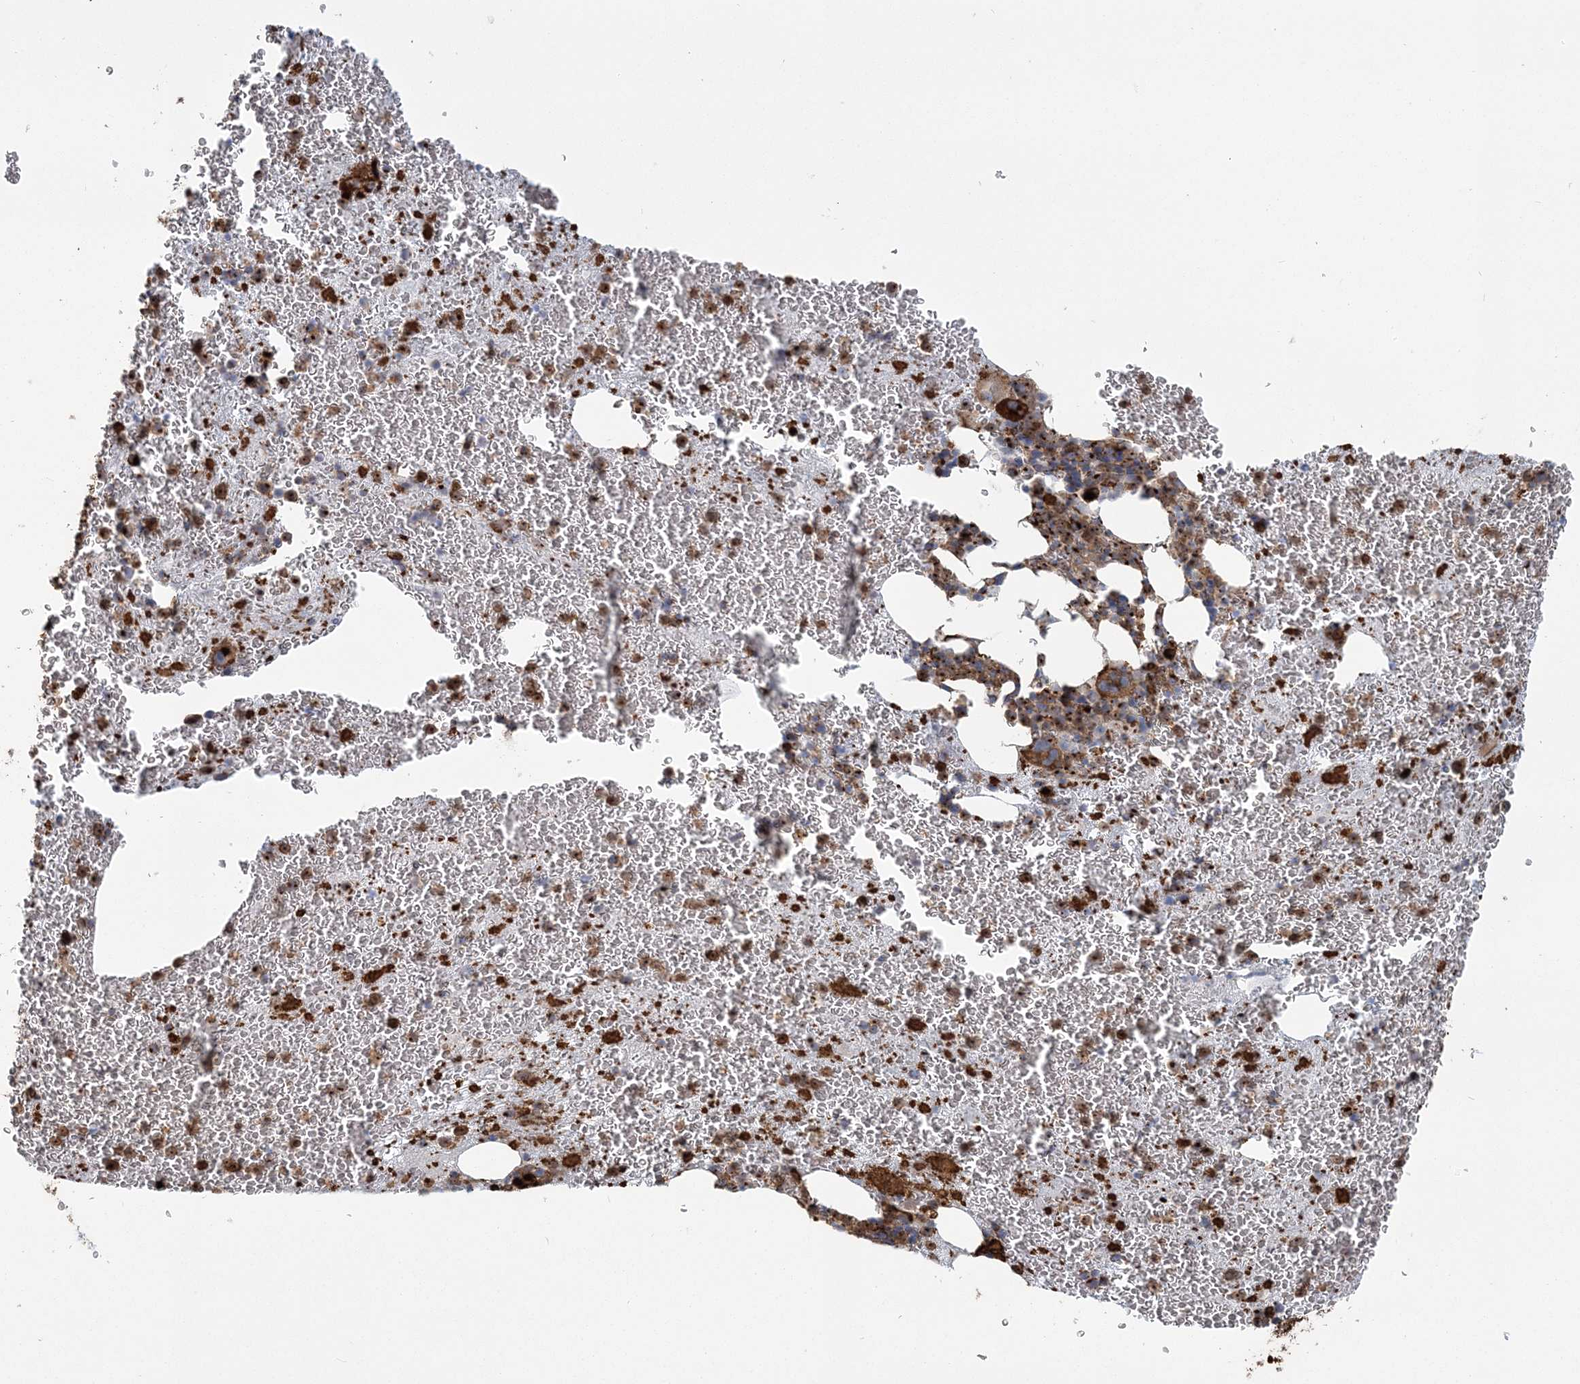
{"staining": {"intensity": "strong", "quantity": "25%-75%", "location": "cytoplasmic/membranous"}, "tissue": "bone marrow", "cell_type": "Hematopoietic cells", "image_type": "normal", "snomed": [{"axis": "morphology", "description": "Normal tissue, NOS"}, {"axis": "topography", "description": "Bone marrow"}], "caption": "The image displays immunohistochemical staining of unremarkable bone marrow. There is strong cytoplasmic/membranous positivity is present in approximately 25%-75% of hematopoietic cells.", "gene": "TRAF3IP2", "patient": {"sex": "male", "age": 36}}